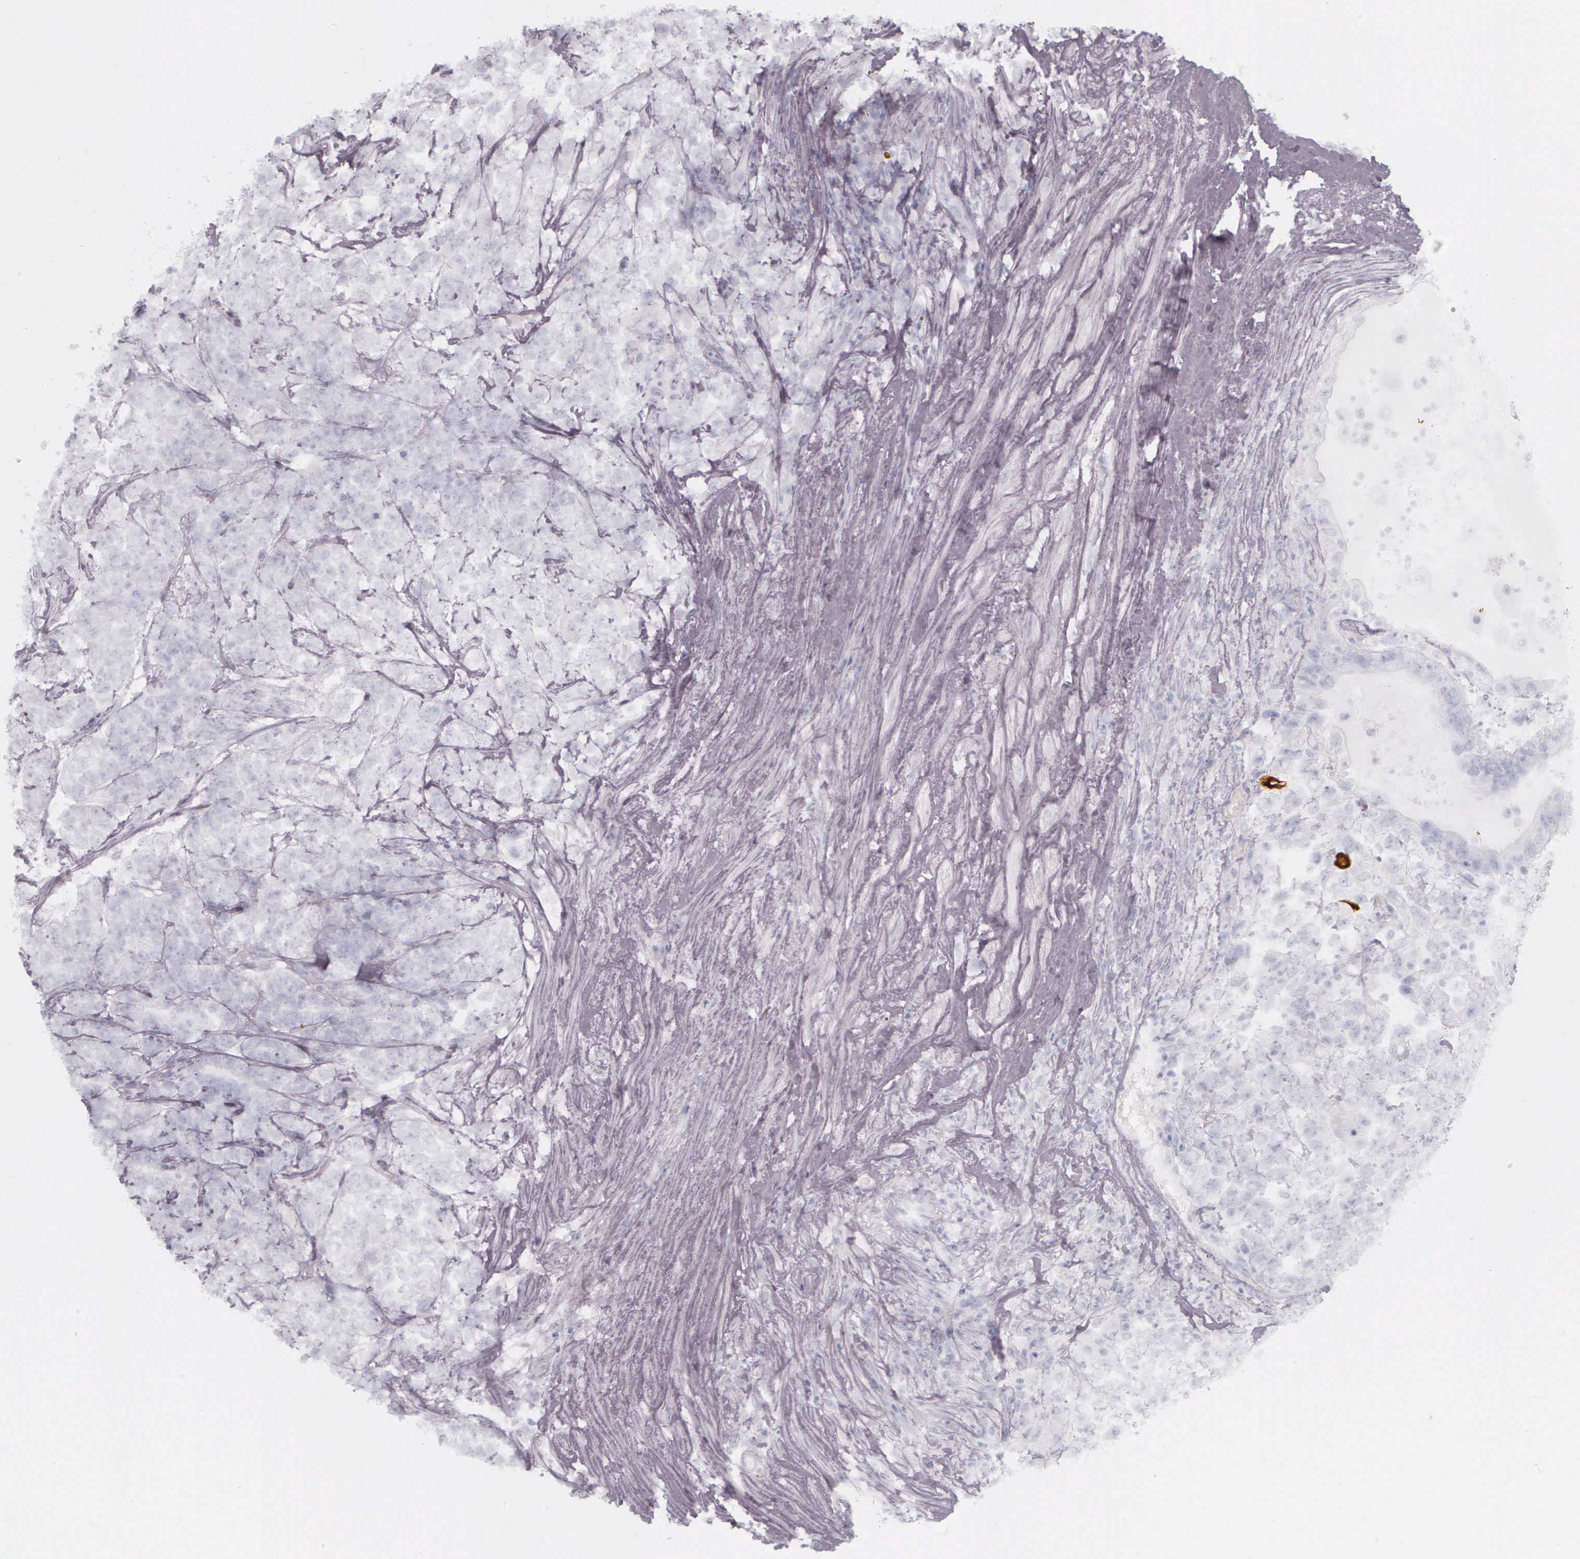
{"staining": {"intensity": "negative", "quantity": "none", "location": "none"}, "tissue": "testis cancer", "cell_type": "Tumor cells", "image_type": "cancer", "snomed": [{"axis": "morphology", "description": "Carcinoma, Embryonal, NOS"}, {"axis": "topography", "description": "Testis"}], "caption": "Testis embryonal carcinoma was stained to show a protein in brown. There is no significant positivity in tumor cells. The staining was performed using DAB to visualize the protein expression in brown, while the nuclei were stained in blue with hematoxylin (Magnification: 20x).", "gene": "KRT14", "patient": {"sex": "male", "age": 26}}